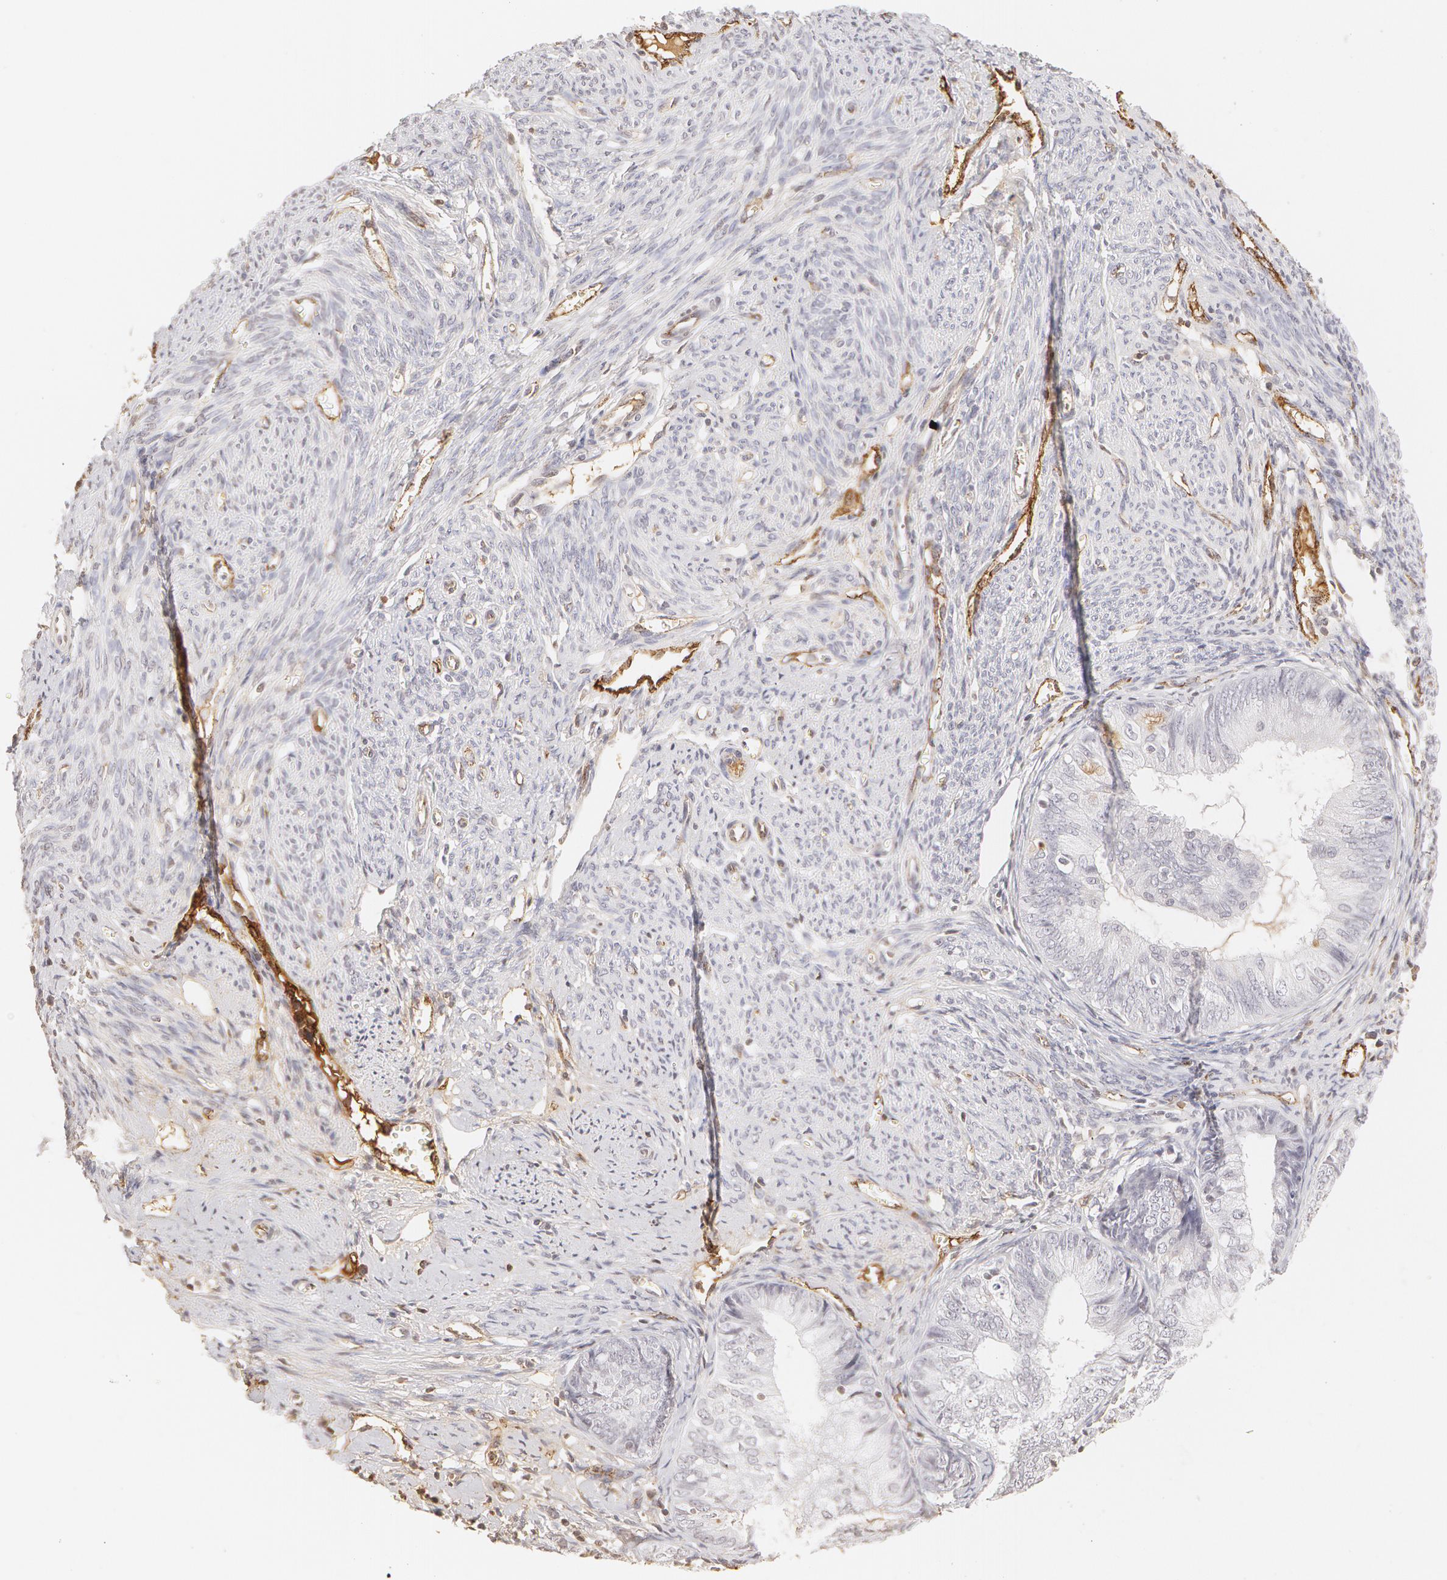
{"staining": {"intensity": "negative", "quantity": "none", "location": "none"}, "tissue": "endometrial cancer", "cell_type": "Tumor cells", "image_type": "cancer", "snomed": [{"axis": "morphology", "description": "Adenocarcinoma, NOS"}, {"axis": "topography", "description": "Endometrium"}], "caption": "Protein analysis of adenocarcinoma (endometrial) shows no significant staining in tumor cells.", "gene": "VWF", "patient": {"sex": "female", "age": 66}}